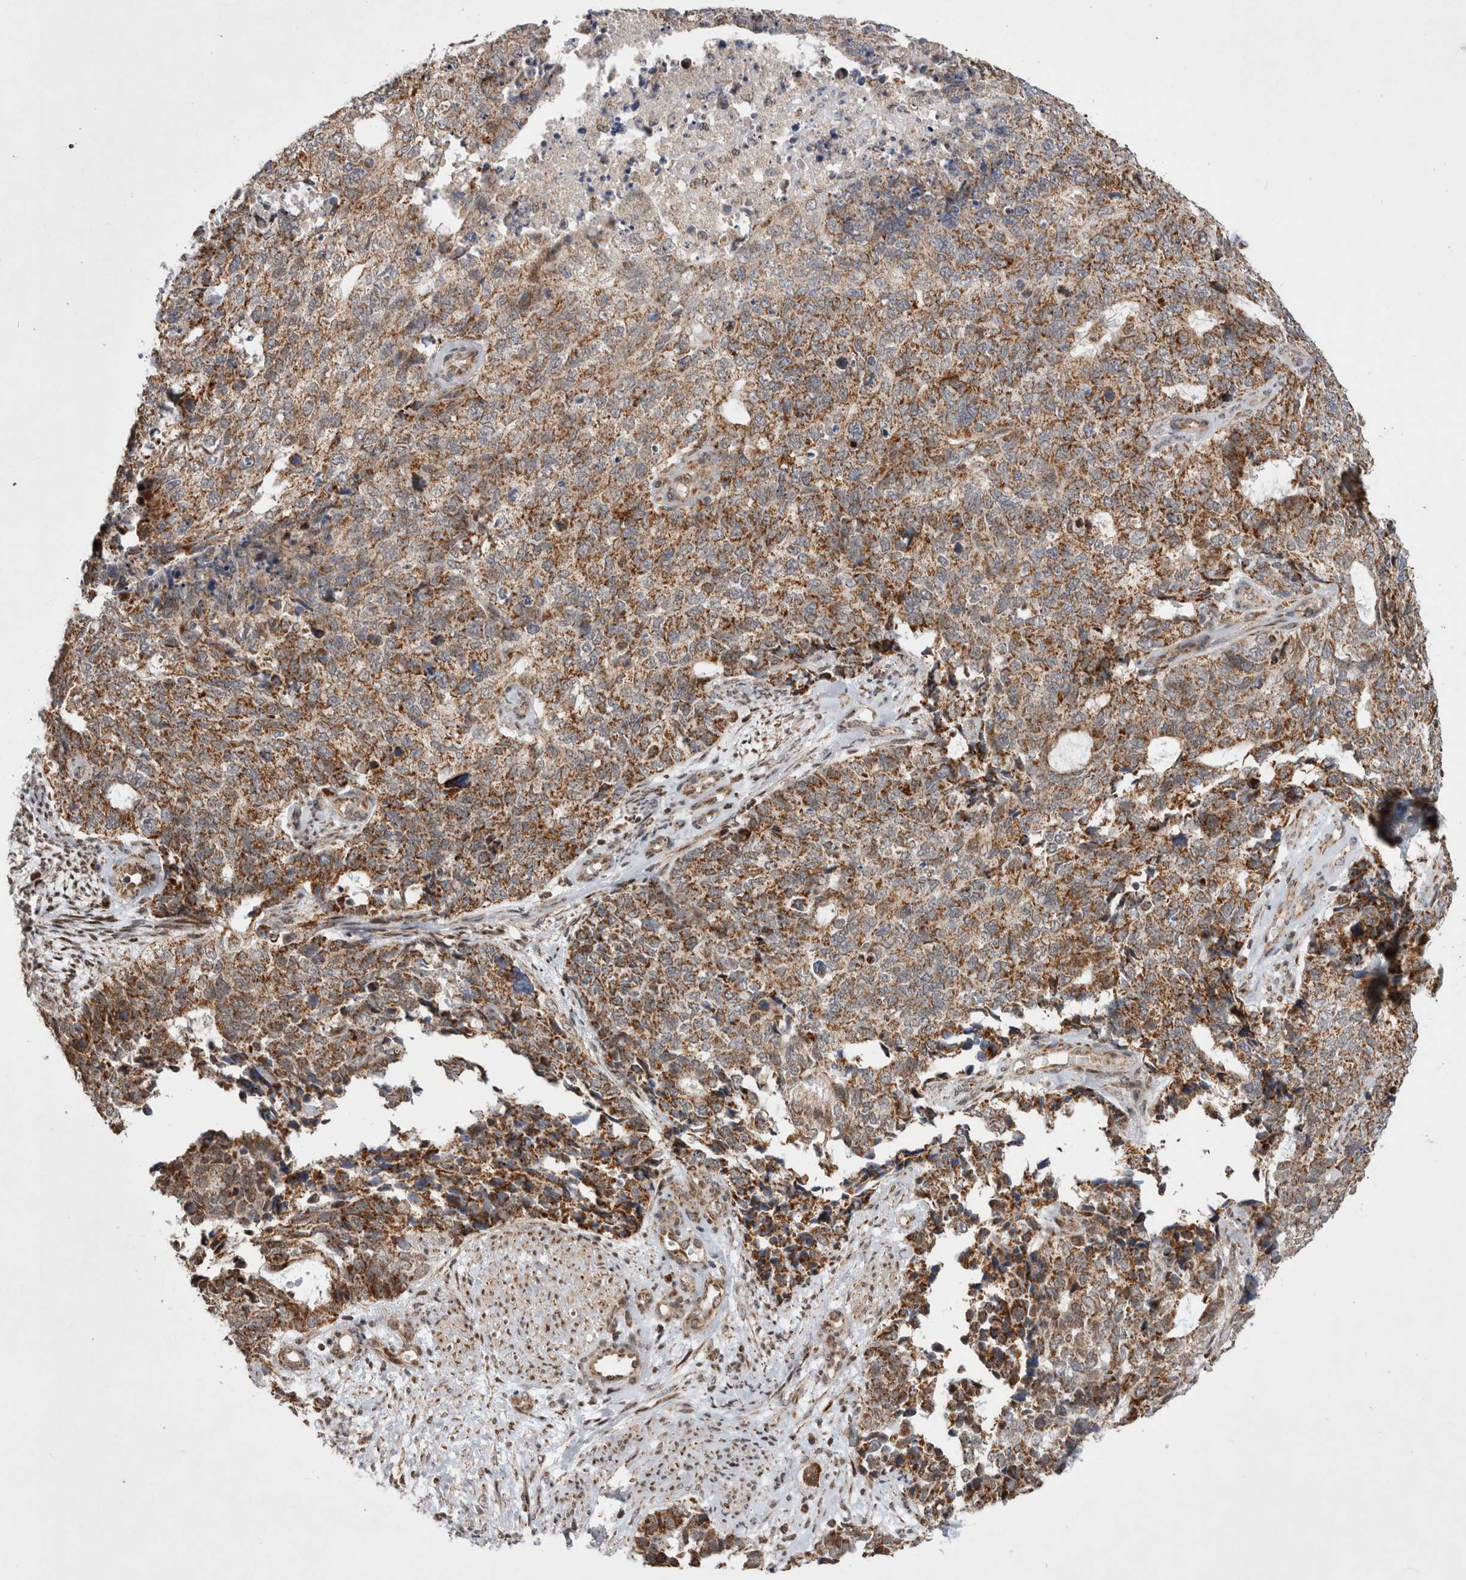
{"staining": {"intensity": "moderate", "quantity": ">75%", "location": "cytoplasmic/membranous"}, "tissue": "cervical cancer", "cell_type": "Tumor cells", "image_type": "cancer", "snomed": [{"axis": "morphology", "description": "Squamous cell carcinoma, NOS"}, {"axis": "topography", "description": "Cervix"}], "caption": "This micrograph displays cervical cancer stained with immunohistochemistry (IHC) to label a protein in brown. The cytoplasmic/membranous of tumor cells show moderate positivity for the protein. Nuclei are counter-stained blue.", "gene": "MRPL37", "patient": {"sex": "female", "age": 63}}